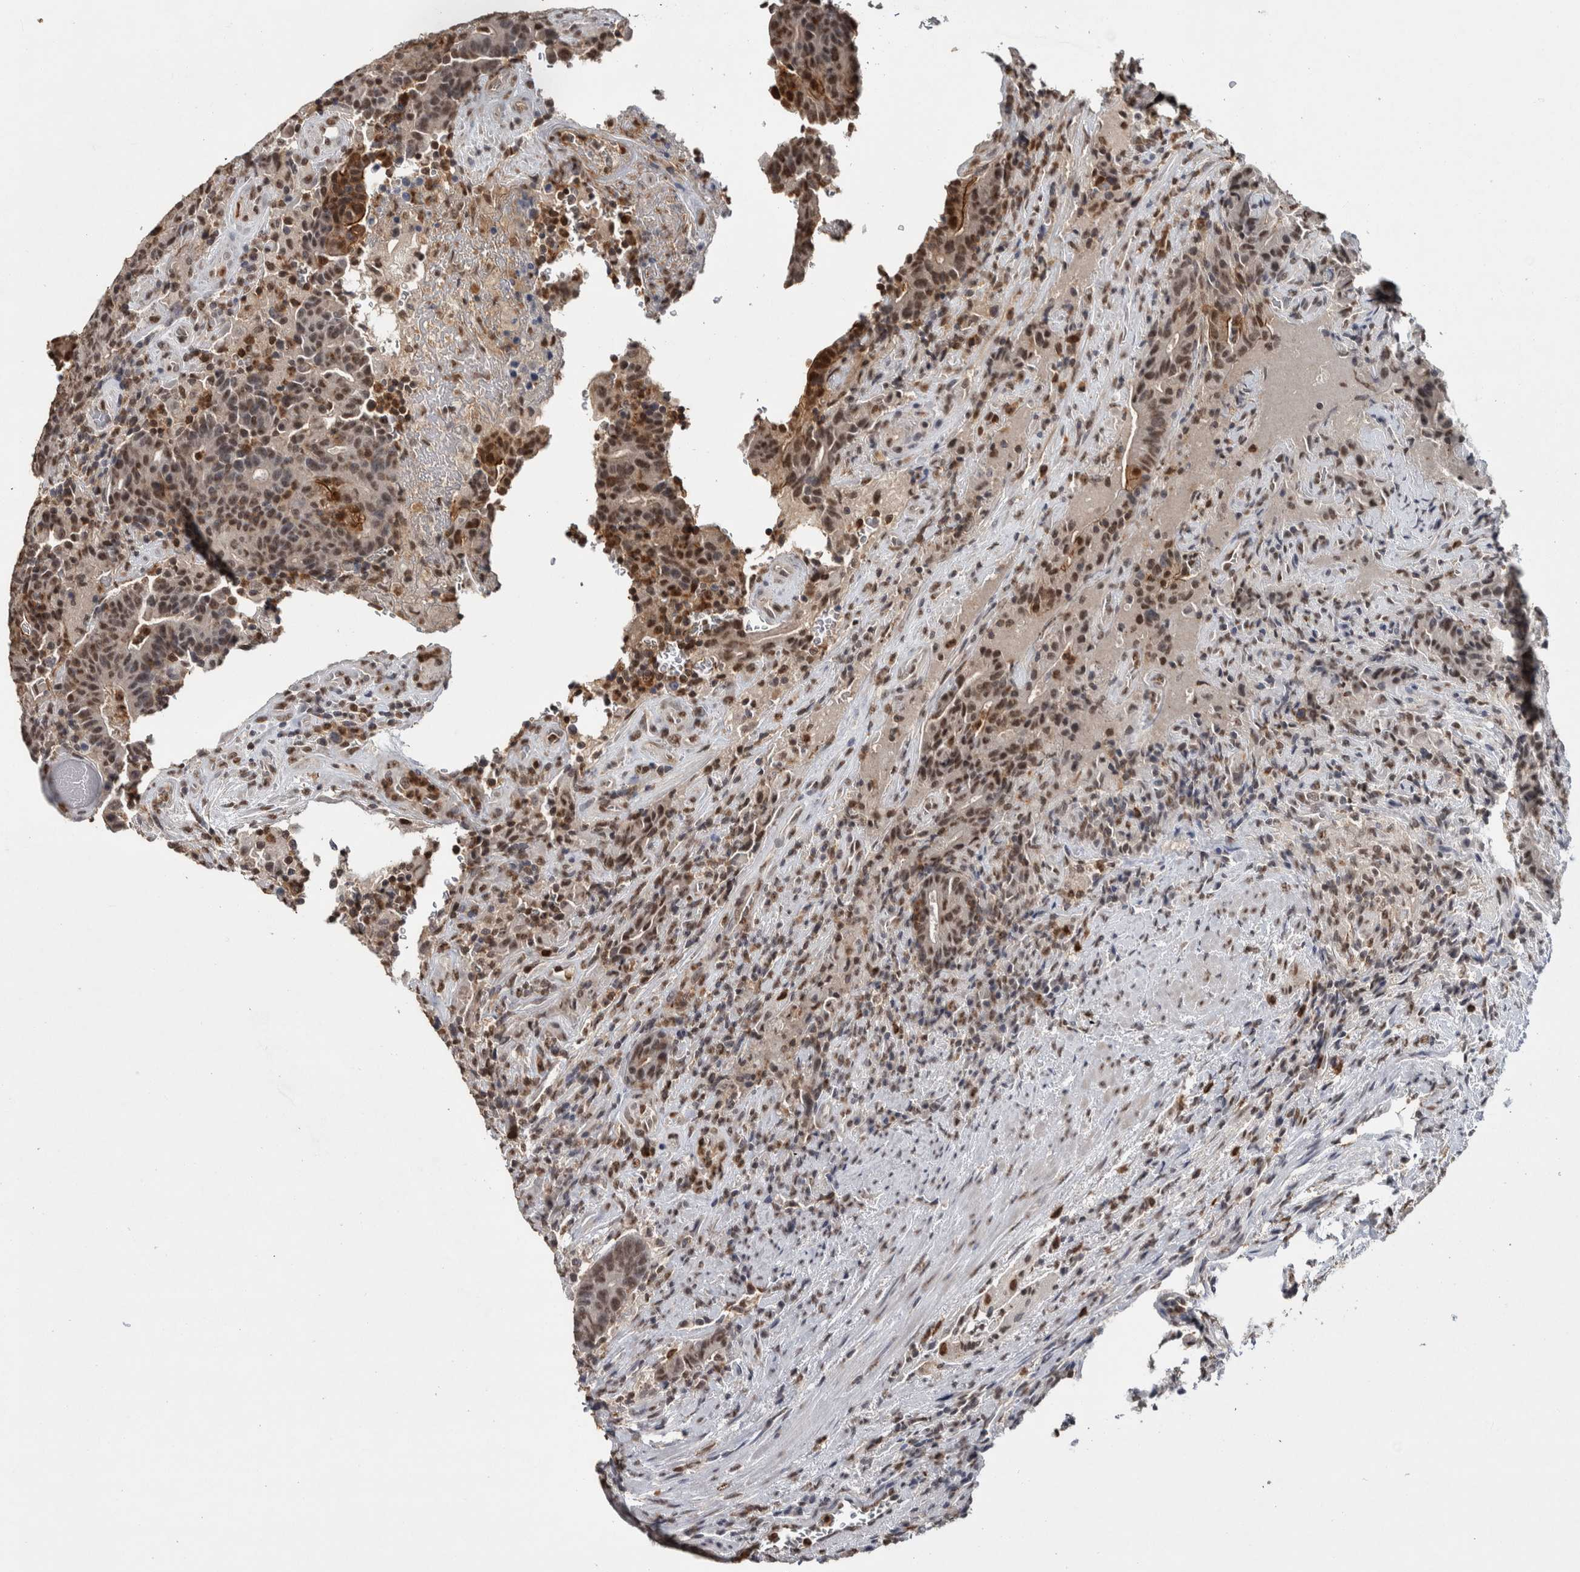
{"staining": {"intensity": "moderate", "quantity": ">75%", "location": "nuclear"}, "tissue": "colorectal cancer", "cell_type": "Tumor cells", "image_type": "cancer", "snomed": [{"axis": "morphology", "description": "Normal tissue, NOS"}, {"axis": "morphology", "description": "Adenocarcinoma, NOS"}, {"axis": "topography", "description": "Colon"}], "caption": "Immunohistochemical staining of human colorectal adenocarcinoma reveals medium levels of moderate nuclear positivity in approximately >75% of tumor cells. (DAB = brown stain, brightfield microscopy at high magnification).", "gene": "RPS6KA2", "patient": {"sex": "female", "age": 75}}